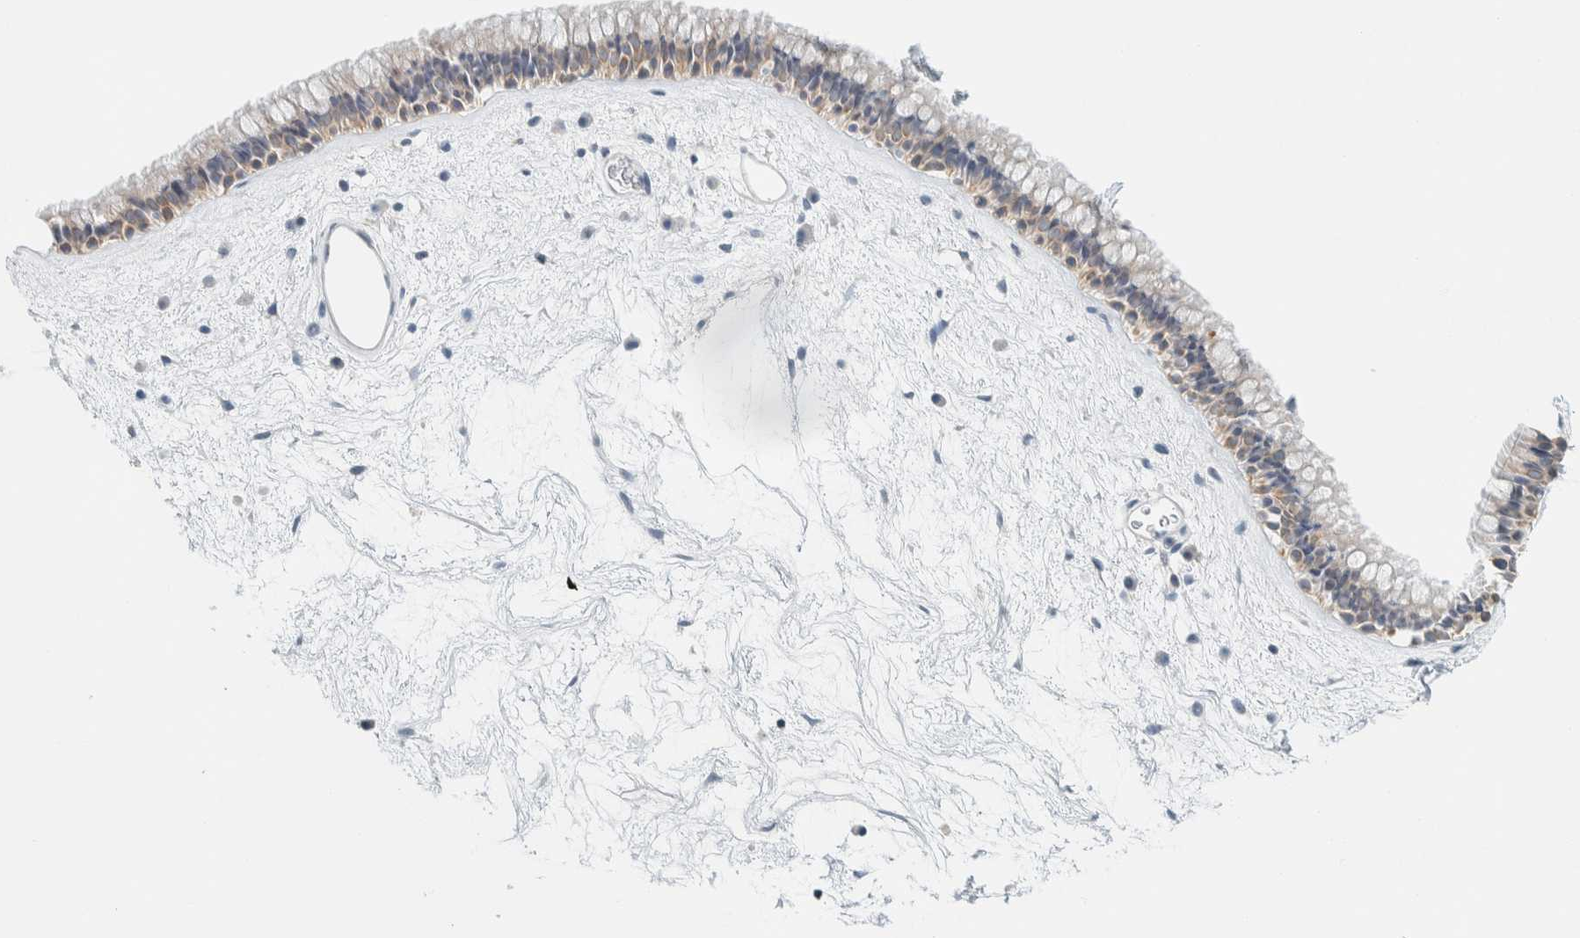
{"staining": {"intensity": "moderate", "quantity": "<25%", "location": "cytoplasmic/membranous"}, "tissue": "nasopharynx", "cell_type": "Respiratory epithelial cells", "image_type": "normal", "snomed": [{"axis": "morphology", "description": "Normal tissue, NOS"}, {"axis": "morphology", "description": "Inflammation, NOS"}, {"axis": "topography", "description": "Nasopharynx"}], "caption": "Immunohistochemical staining of unremarkable human nasopharynx demonstrates low levels of moderate cytoplasmic/membranous staining in approximately <25% of respiratory epithelial cells. (brown staining indicates protein expression, while blue staining denotes nuclei).", "gene": "NDE1", "patient": {"sex": "male", "age": 48}}